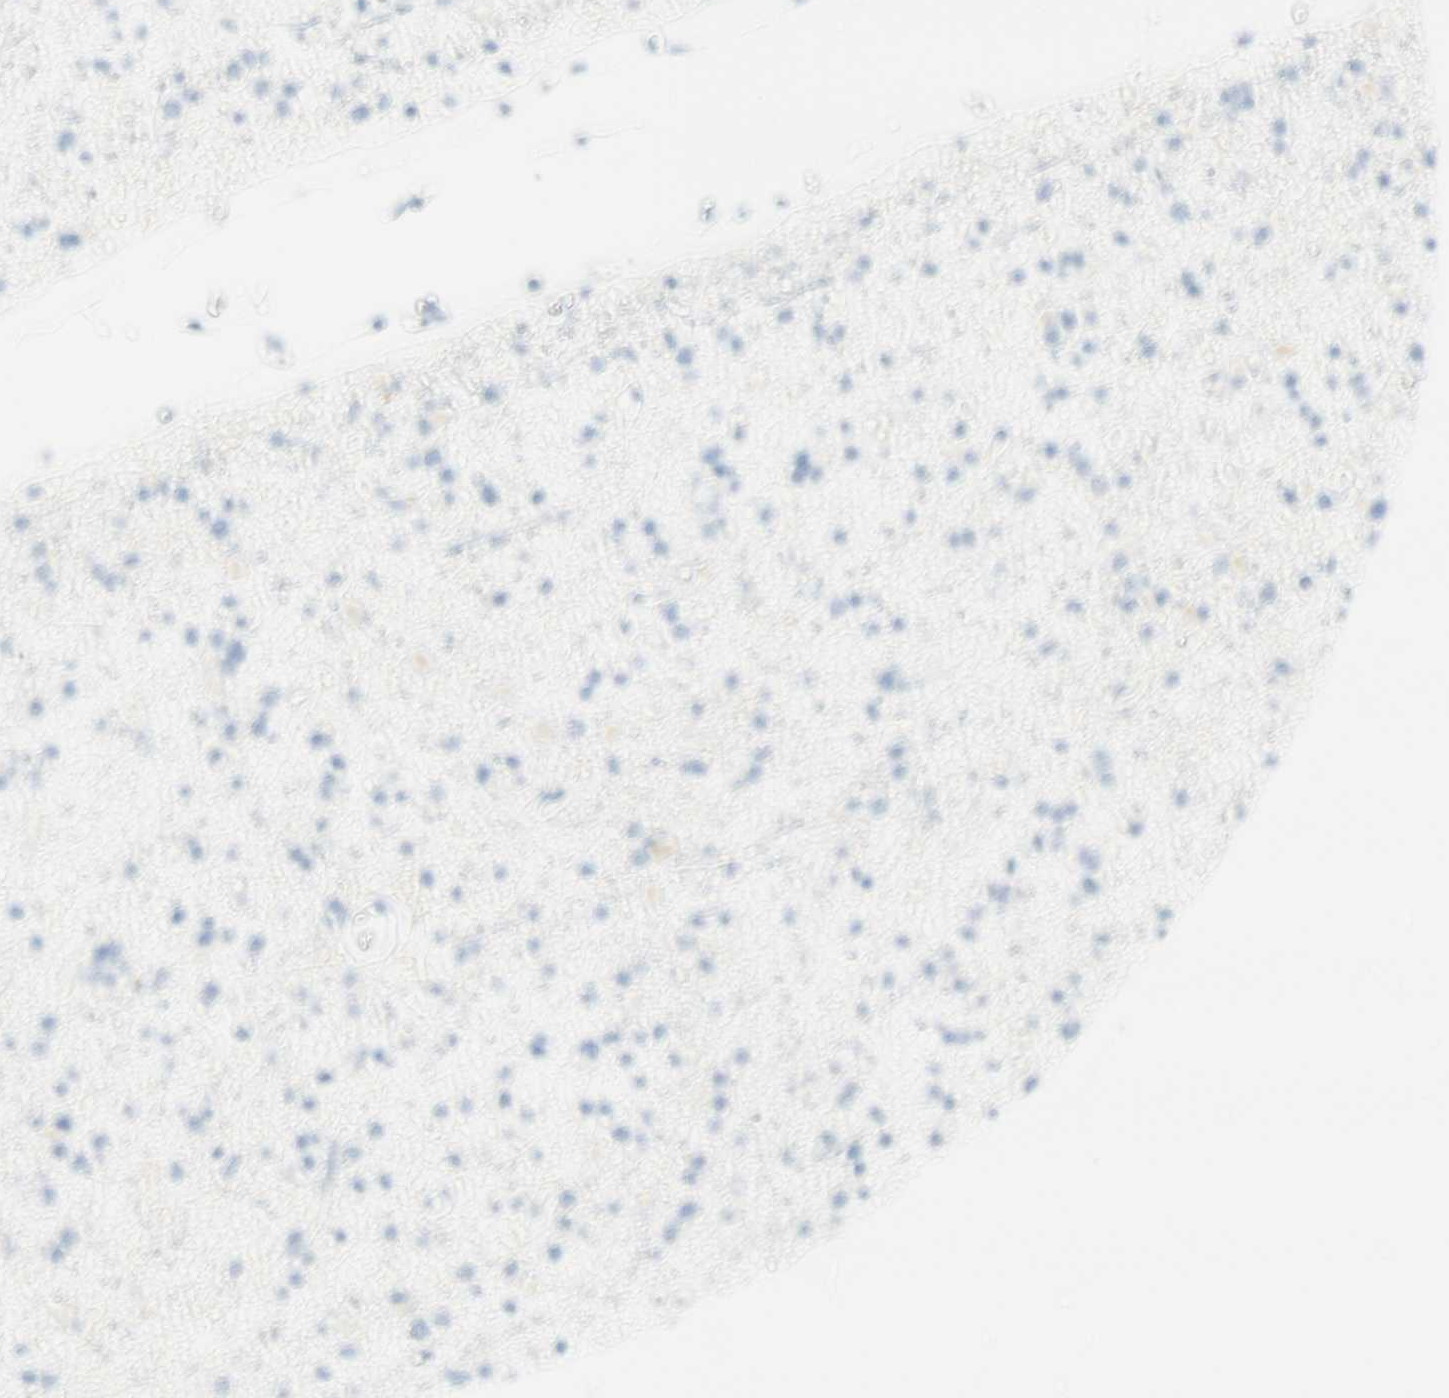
{"staining": {"intensity": "negative", "quantity": "none", "location": "none"}, "tissue": "glioma", "cell_type": "Tumor cells", "image_type": "cancer", "snomed": [{"axis": "morphology", "description": "Glioma, malignant, Low grade"}, {"axis": "topography", "description": "Brain"}], "caption": "Immunohistochemistry image of neoplastic tissue: human glioma stained with DAB demonstrates no significant protein staining in tumor cells.", "gene": "TNFSF11", "patient": {"sex": "female", "age": 22}}